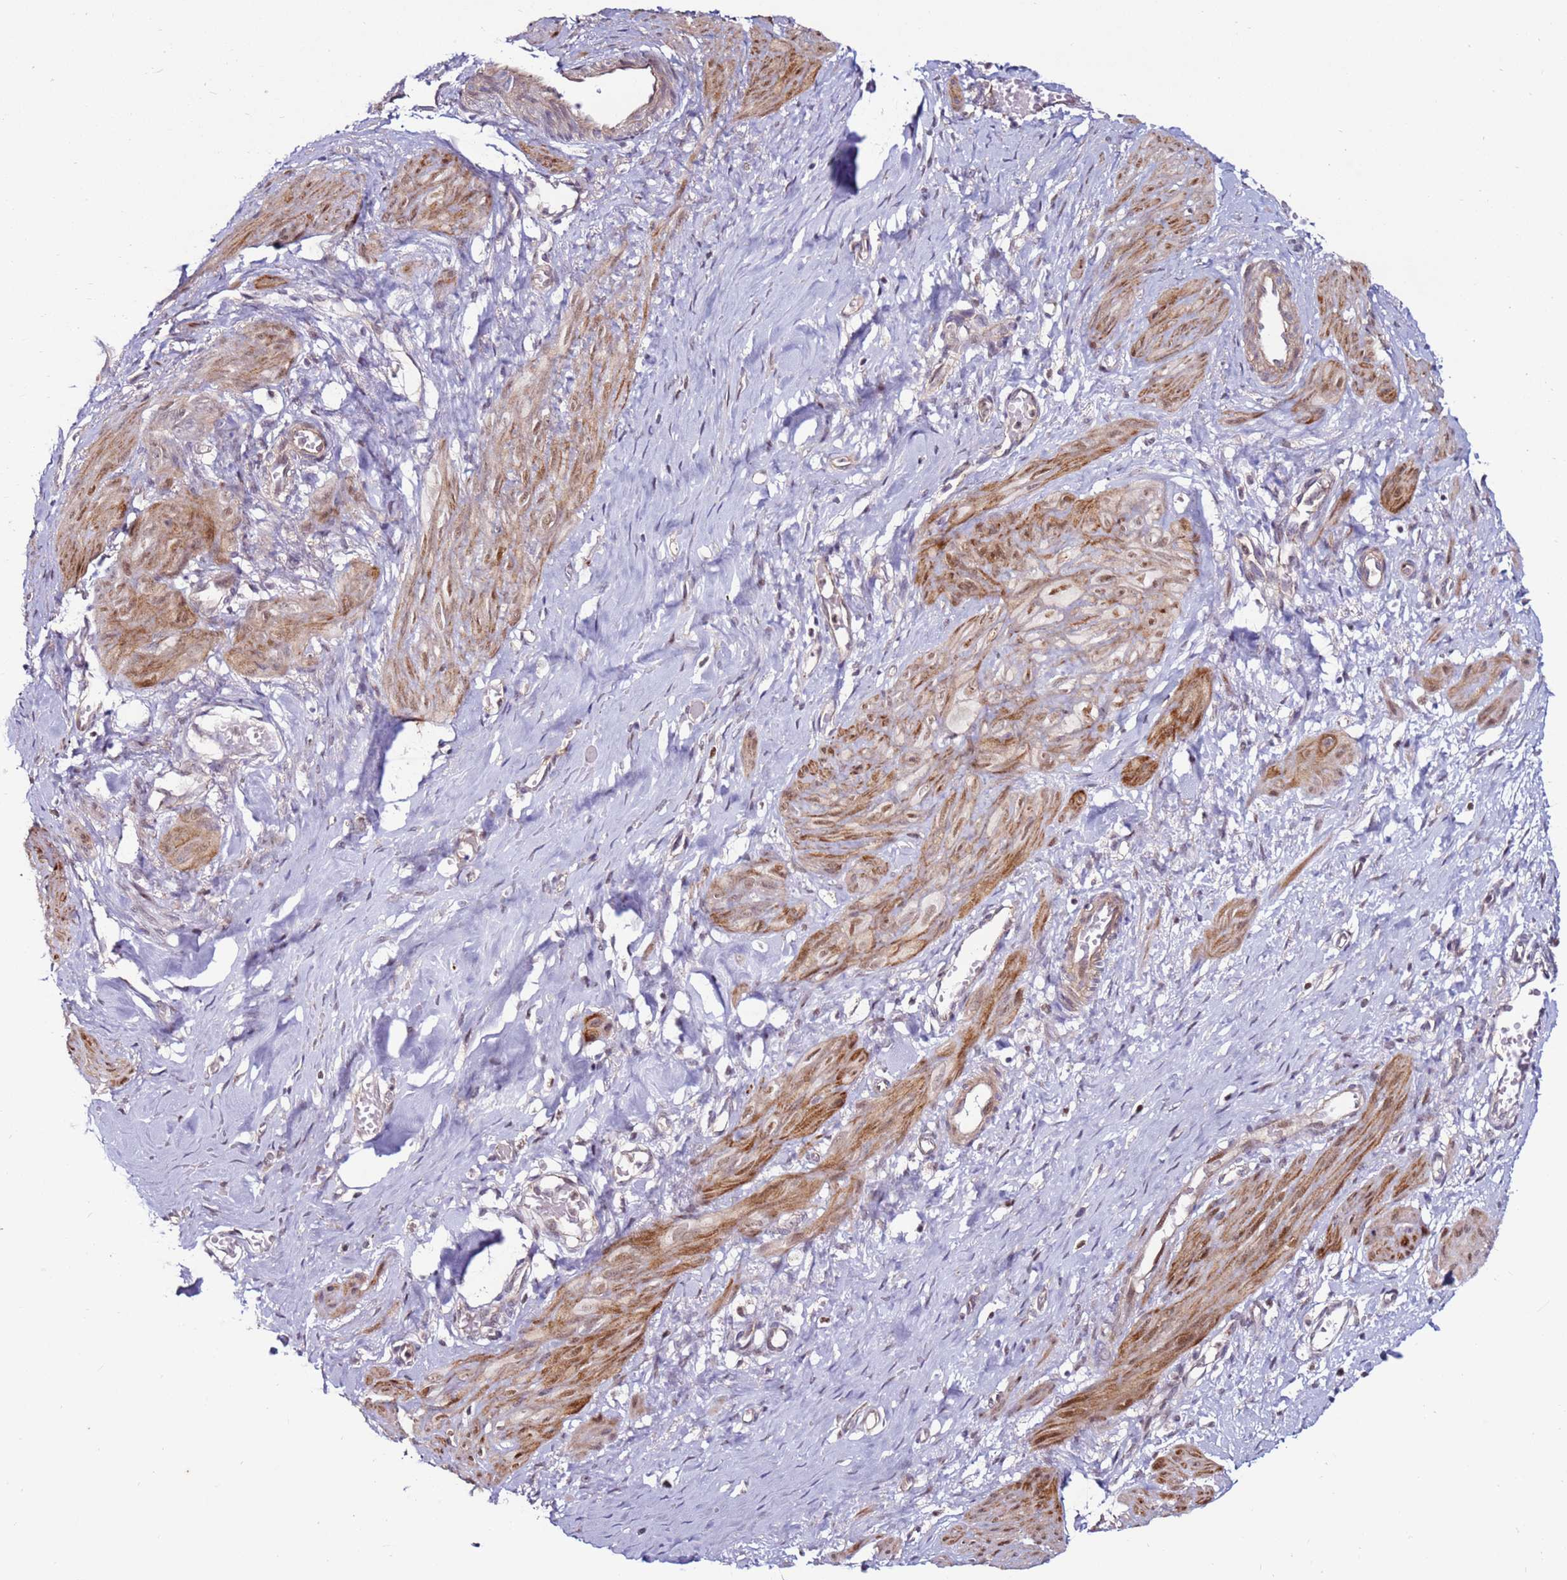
{"staining": {"intensity": "strong", "quantity": ">75%", "location": "cytoplasmic/membranous,nuclear"}, "tissue": "smooth muscle", "cell_type": "Smooth muscle cells", "image_type": "normal", "snomed": [{"axis": "morphology", "description": "Normal tissue, NOS"}, {"axis": "topography", "description": "Endometrium"}], "caption": "Immunohistochemistry (IHC) image of benign human smooth muscle stained for a protein (brown), which reveals high levels of strong cytoplasmic/membranous,nuclear staining in about >75% of smooth muscle cells.", "gene": "KPNA4", "patient": {"sex": "female", "age": 33}}